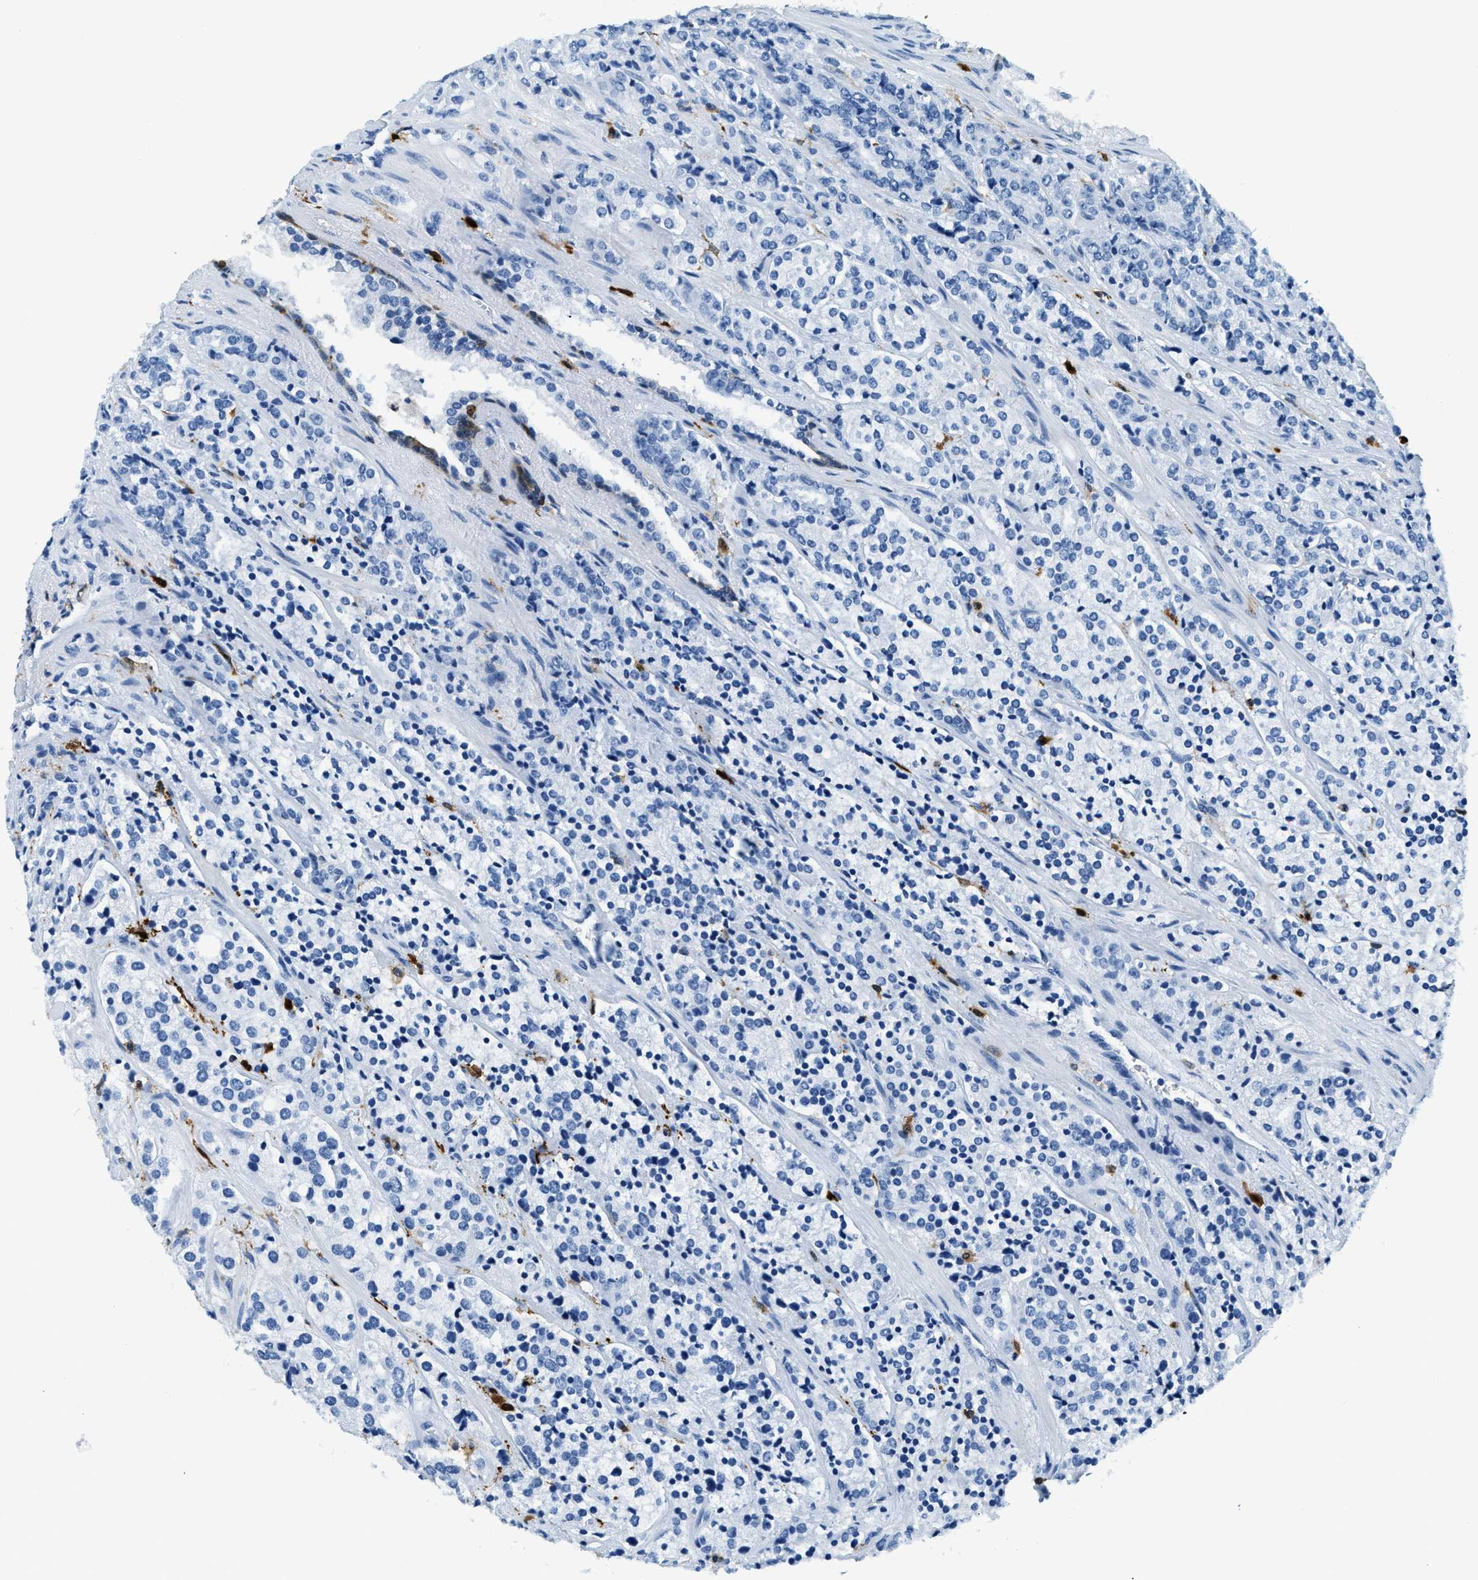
{"staining": {"intensity": "negative", "quantity": "none", "location": "none"}, "tissue": "prostate cancer", "cell_type": "Tumor cells", "image_type": "cancer", "snomed": [{"axis": "morphology", "description": "Adenocarcinoma, High grade"}, {"axis": "topography", "description": "Prostate"}], "caption": "A high-resolution micrograph shows IHC staining of prostate cancer (adenocarcinoma (high-grade)), which exhibits no significant staining in tumor cells.", "gene": "CAPG", "patient": {"sex": "male", "age": 71}}